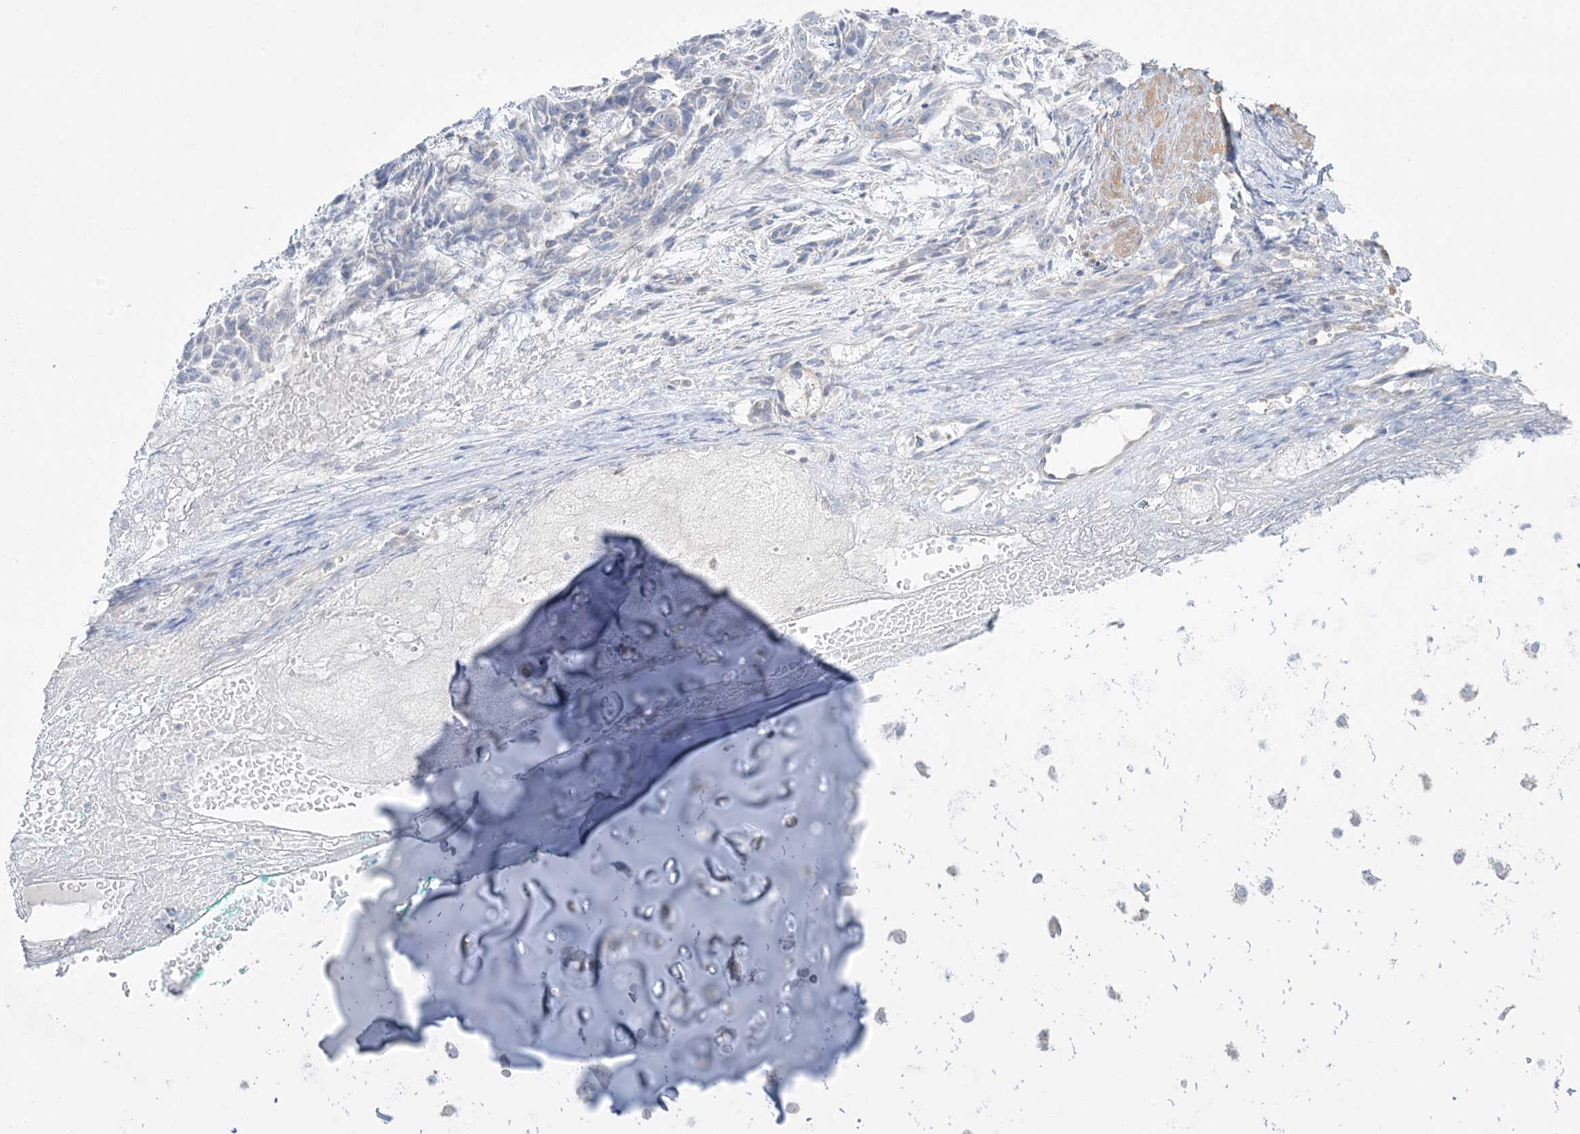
{"staining": {"intensity": "negative", "quantity": "none", "location": "none"}, "tissue": "adipose tissue", "cell_type": "Adipocytes", "image_type": "normal", "snomed": [{"axis": "morphology", "description": "Normal tissue, NOS"}, {"axis": "morphology", "description": "Basal cell carcinoma"}, {"axis": "topography", "description": "Cartilage tissue"}, {"axis": "topography", "description": "Nasopharynx"}, {"axis": "topography", "description": "Oral tissue"}], "caption": "Immunohistochemistry of normal human adipose tissue reveals no staining in adipocytes. (DAB immunohistochemistry (IHC), high magnification).", "gene": "FAM184A", "patient": {"sex": "female", "age": 77}}